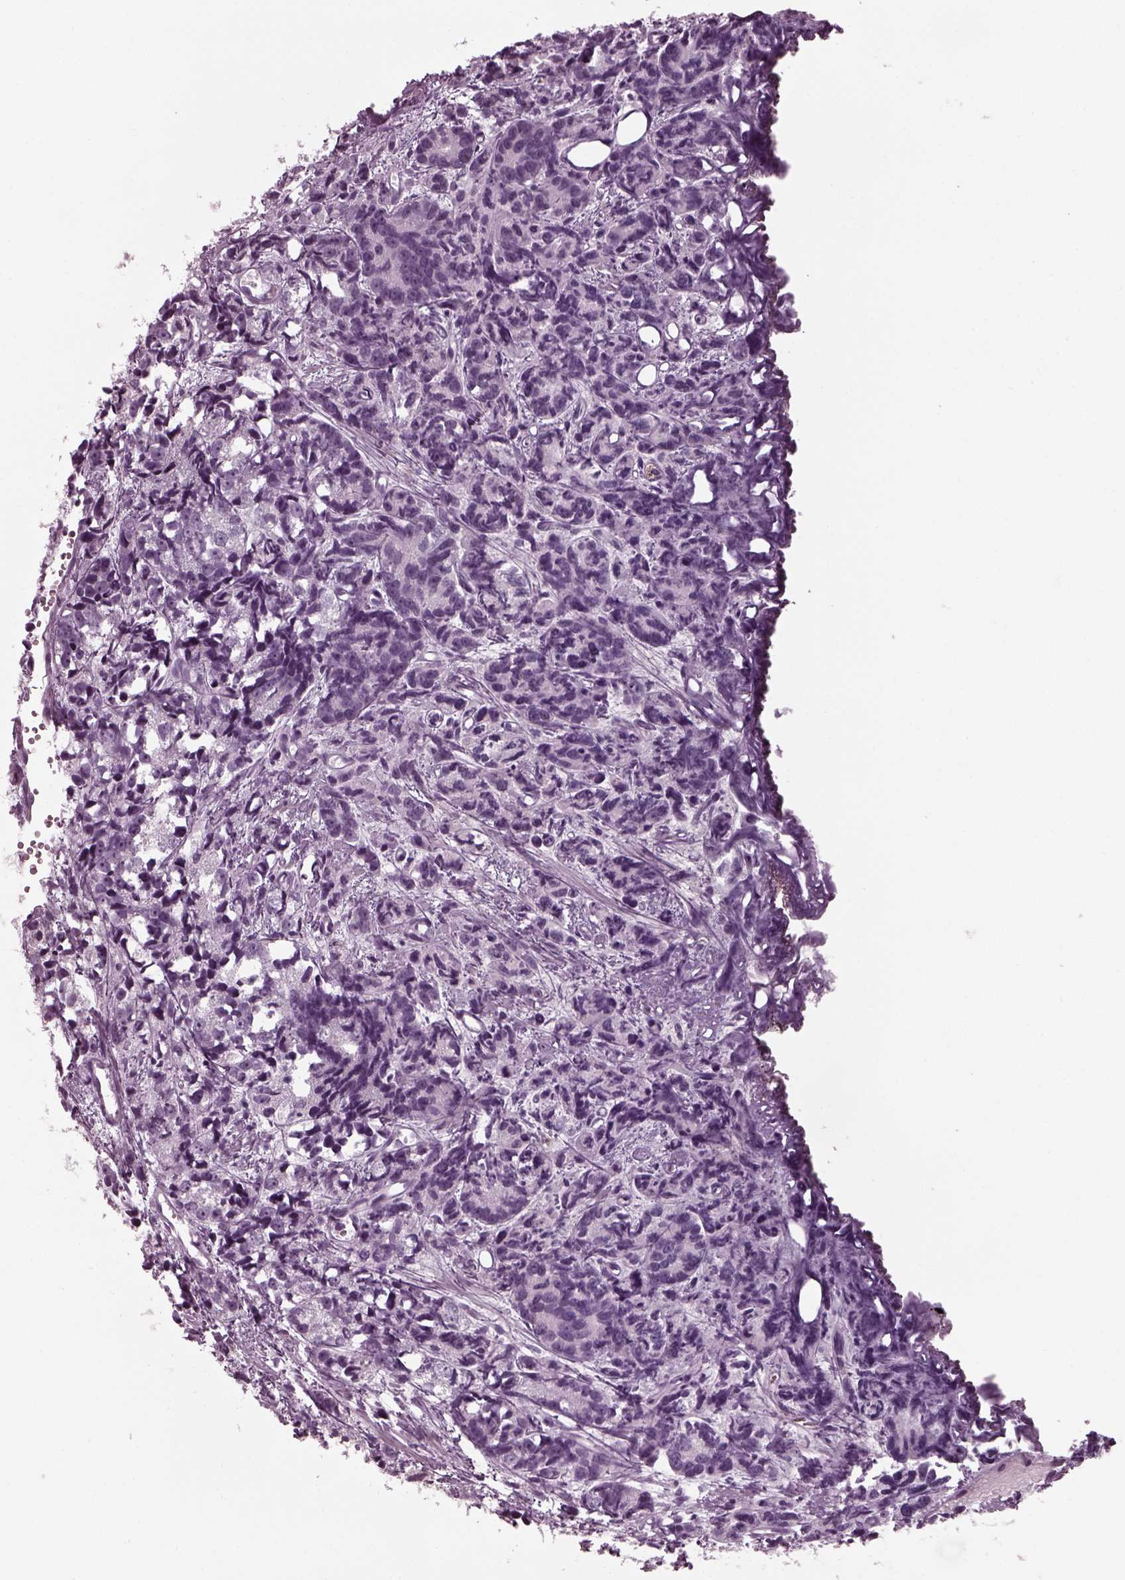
{"staining": {"intensity": "negative", "quantity": "none", "location": "none"}, "tissue": "prostate cancer", "cell_type": "Tumor cells", "image_type": "cancer", "snomed": [{"axis": "morphology", "description": "Adenocarcinoma, High grade"}, {"axis": "topography", "description": "Prostate"}], "caption": "DAB immunohistochemical staining of high-grade adenocarcinoma (prostate) displays no significant positivity in tumor cells. (DAB (3,3'-diaminobenzidine) IHC with hematoxylin counter stain).", "gene": "DPYSL5", "patient": {"sex": "male", "age": 77}}